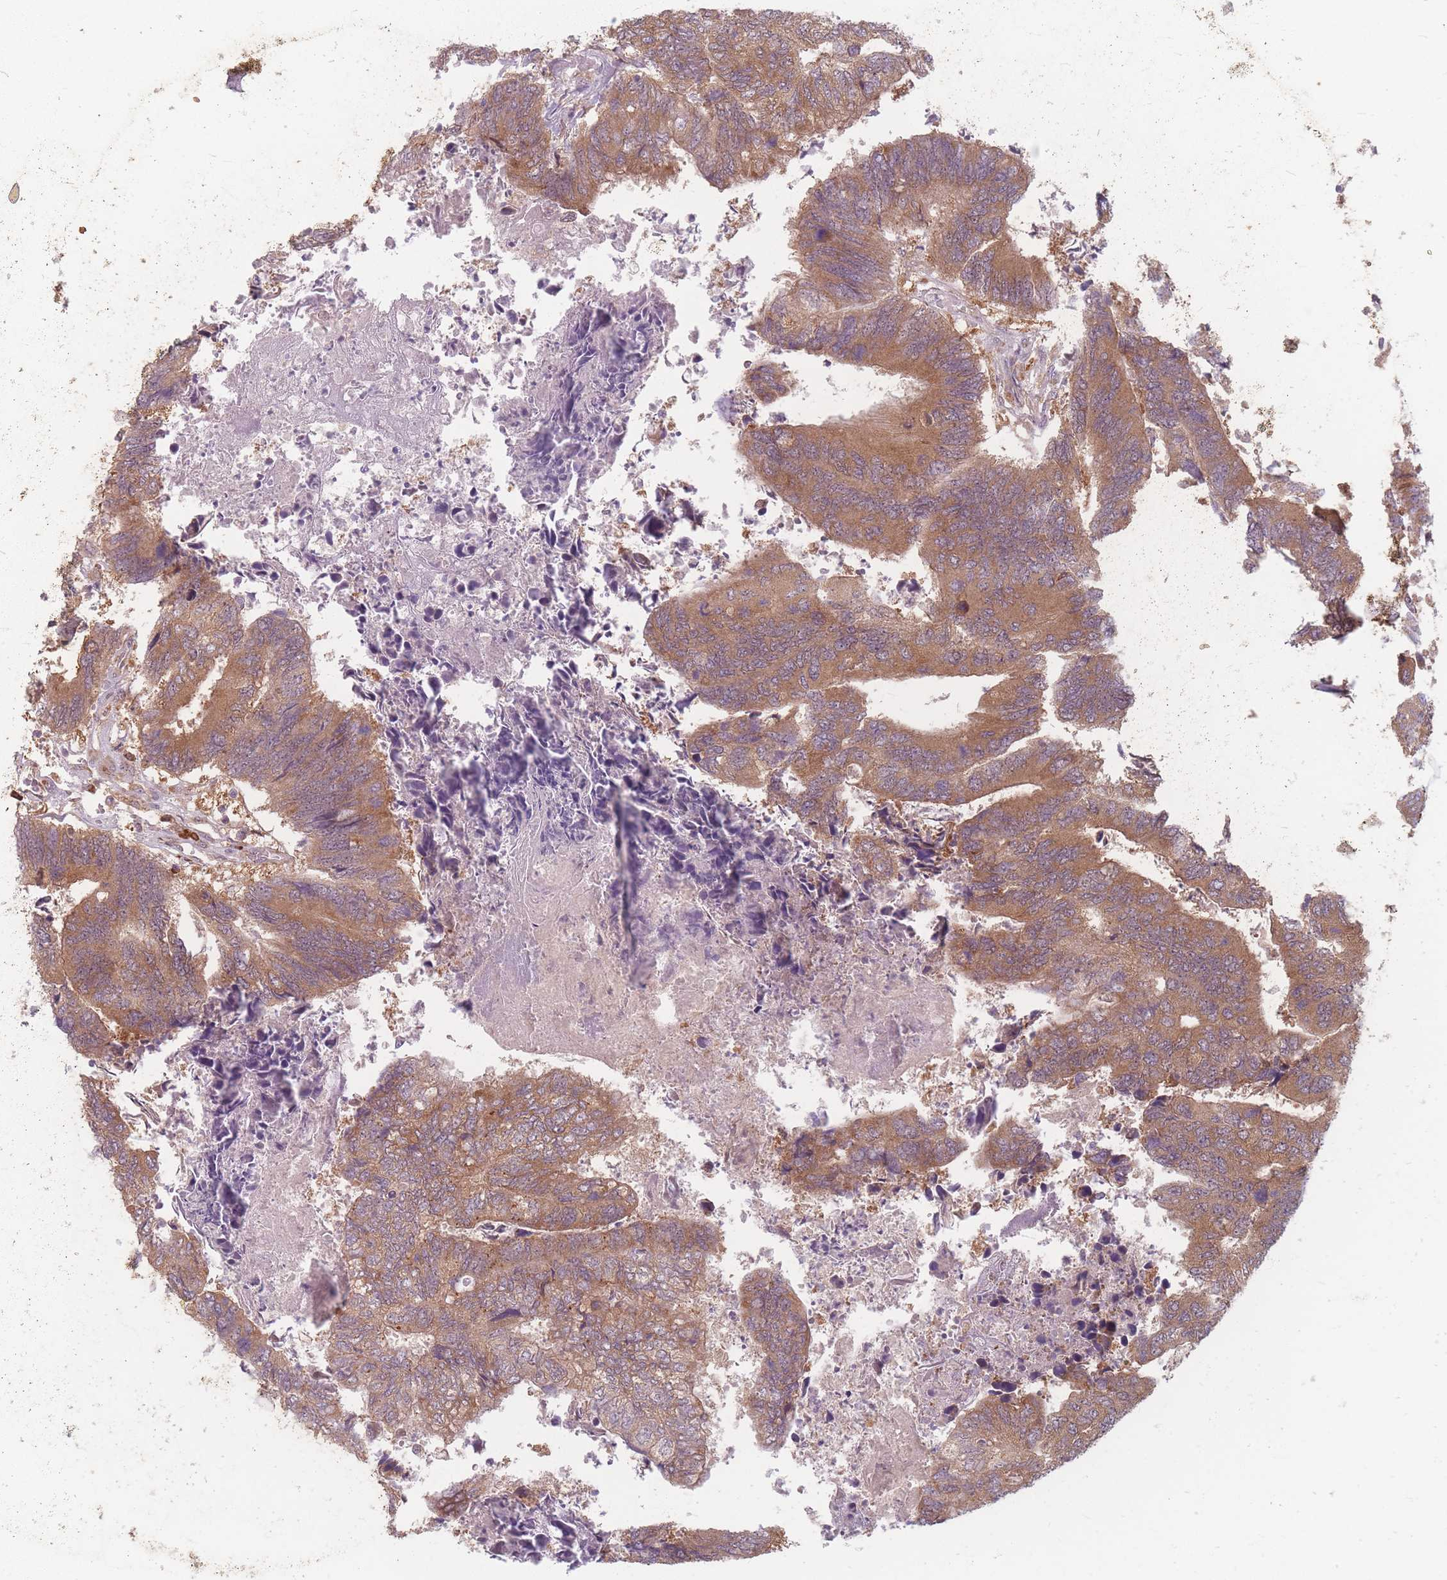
{"staining": {"intensity": "moderate", "quantity": ">75%", "location": "cytoplasmic/membranous"}, "tissue": "colorectal cancer", "cell_type": "Tumor cells", "image_type": "cancer", "snomed": [{"axis": "morphology", "description": "Adenocarcinoma, NOS"}, {"axis": "topography", "description": "Colon"}], "caption": "High-magnification brightfield microscopy of colorectal adenocarcinoma stained with DAB (brown) and counterstained with hematoxylin (blue). tumor cells exhibit moderate cytoplasmic/membranous positivity is appreciated in approximately>75% of cells.", "gene": "SMIM14", "patient": {"sex": "female", "age": 67}}